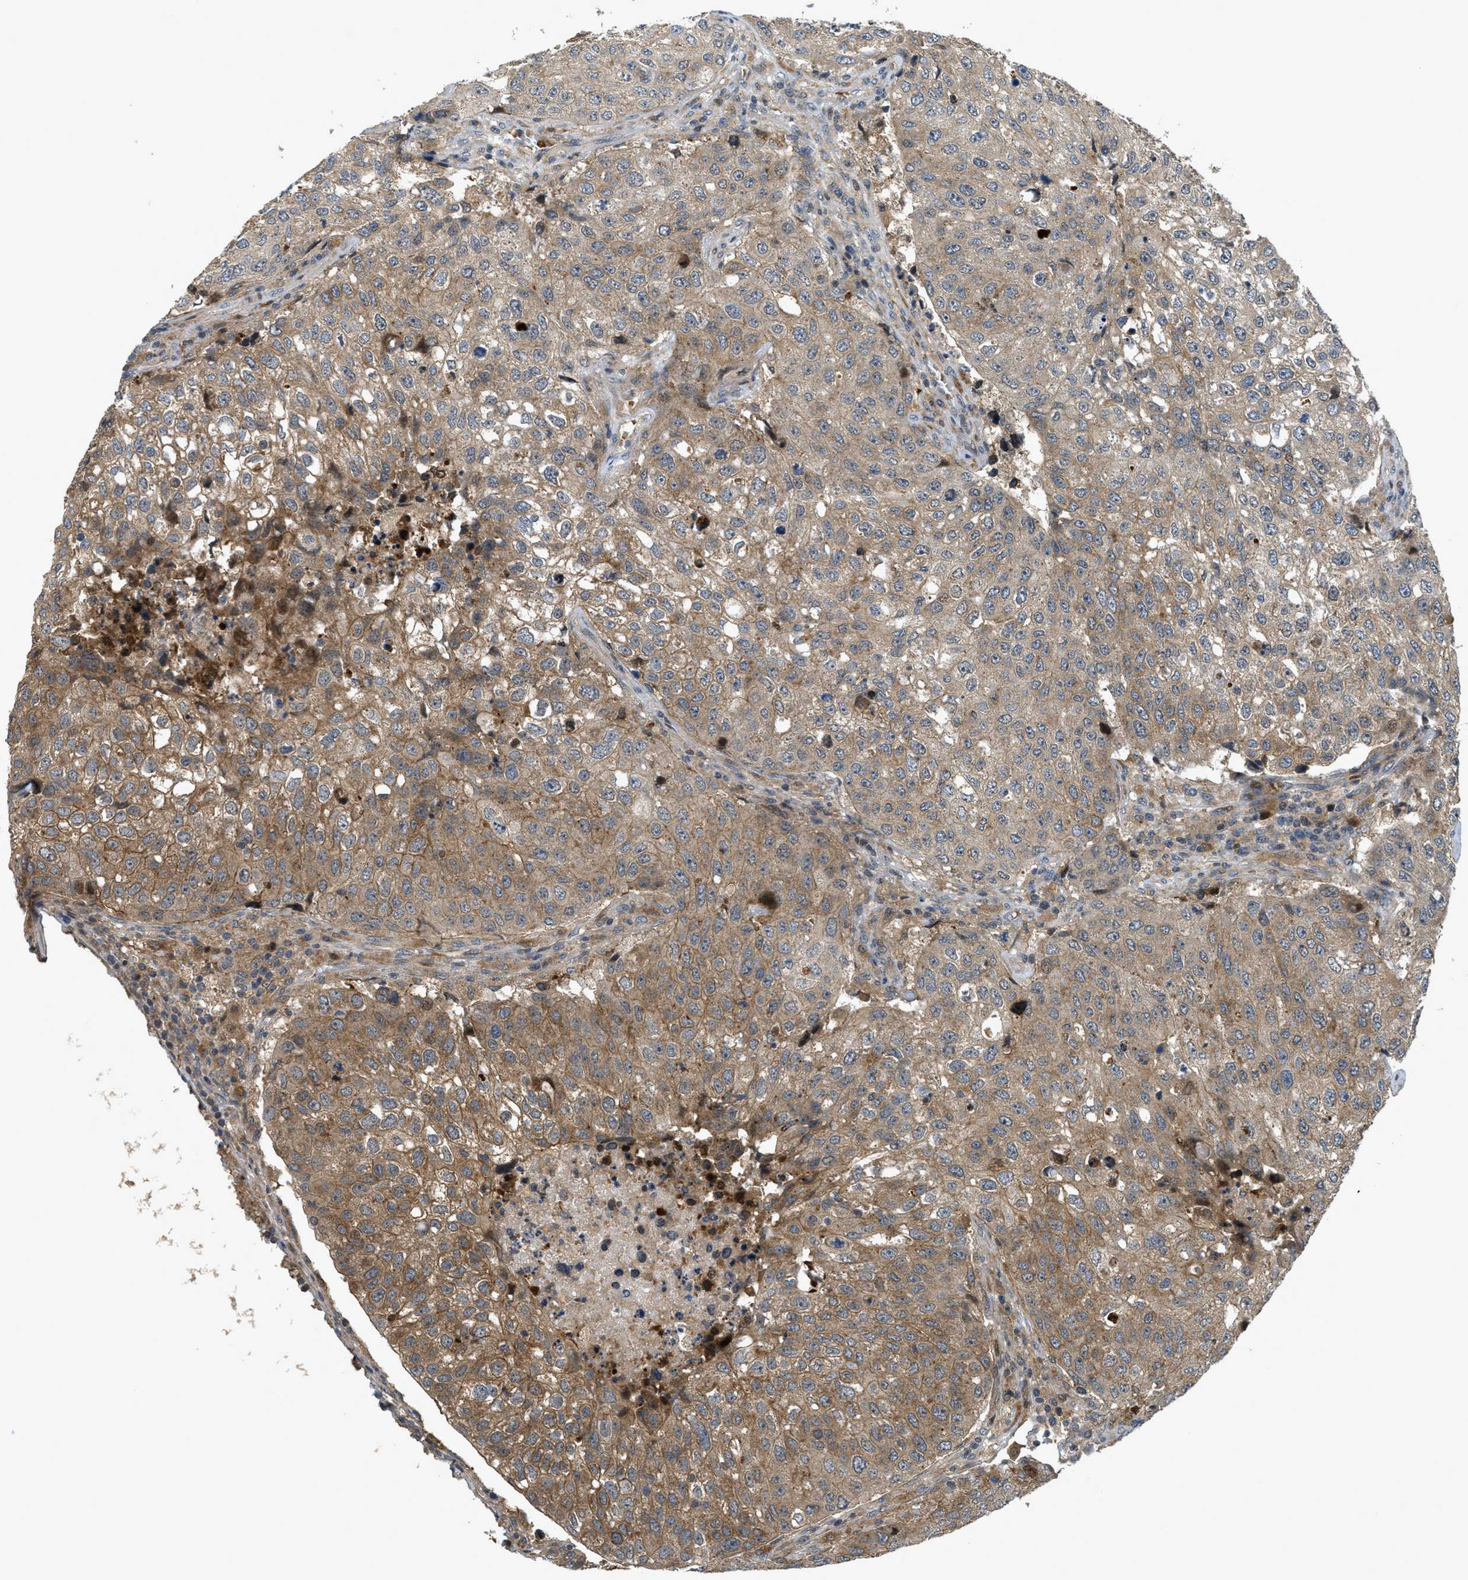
{"staining": {"intensity": "moderate", "quantity": ">75%", "location": "cytoplasmic/membranous"}, "tissue": "urothelial cancer", "cell_type": "Tumor cells", "image_type": "cancer", "snomed": [{"axis": "morphology", "description": "Urothelial carcinoma, High grade"}, {"axis": "topography", "description": "Lymph node"}, {"axis": "topography", "description": "Urinary bladder"}], "caption": "Human urothelial carcinoma (high-grade) stained for a protein (brown) shows moderate cytoplasmic/membranous positive staining in approximately >75% of tumor cells.", "gene": "DNAJC28", "patient": {"sex": "male", "age": 51}}